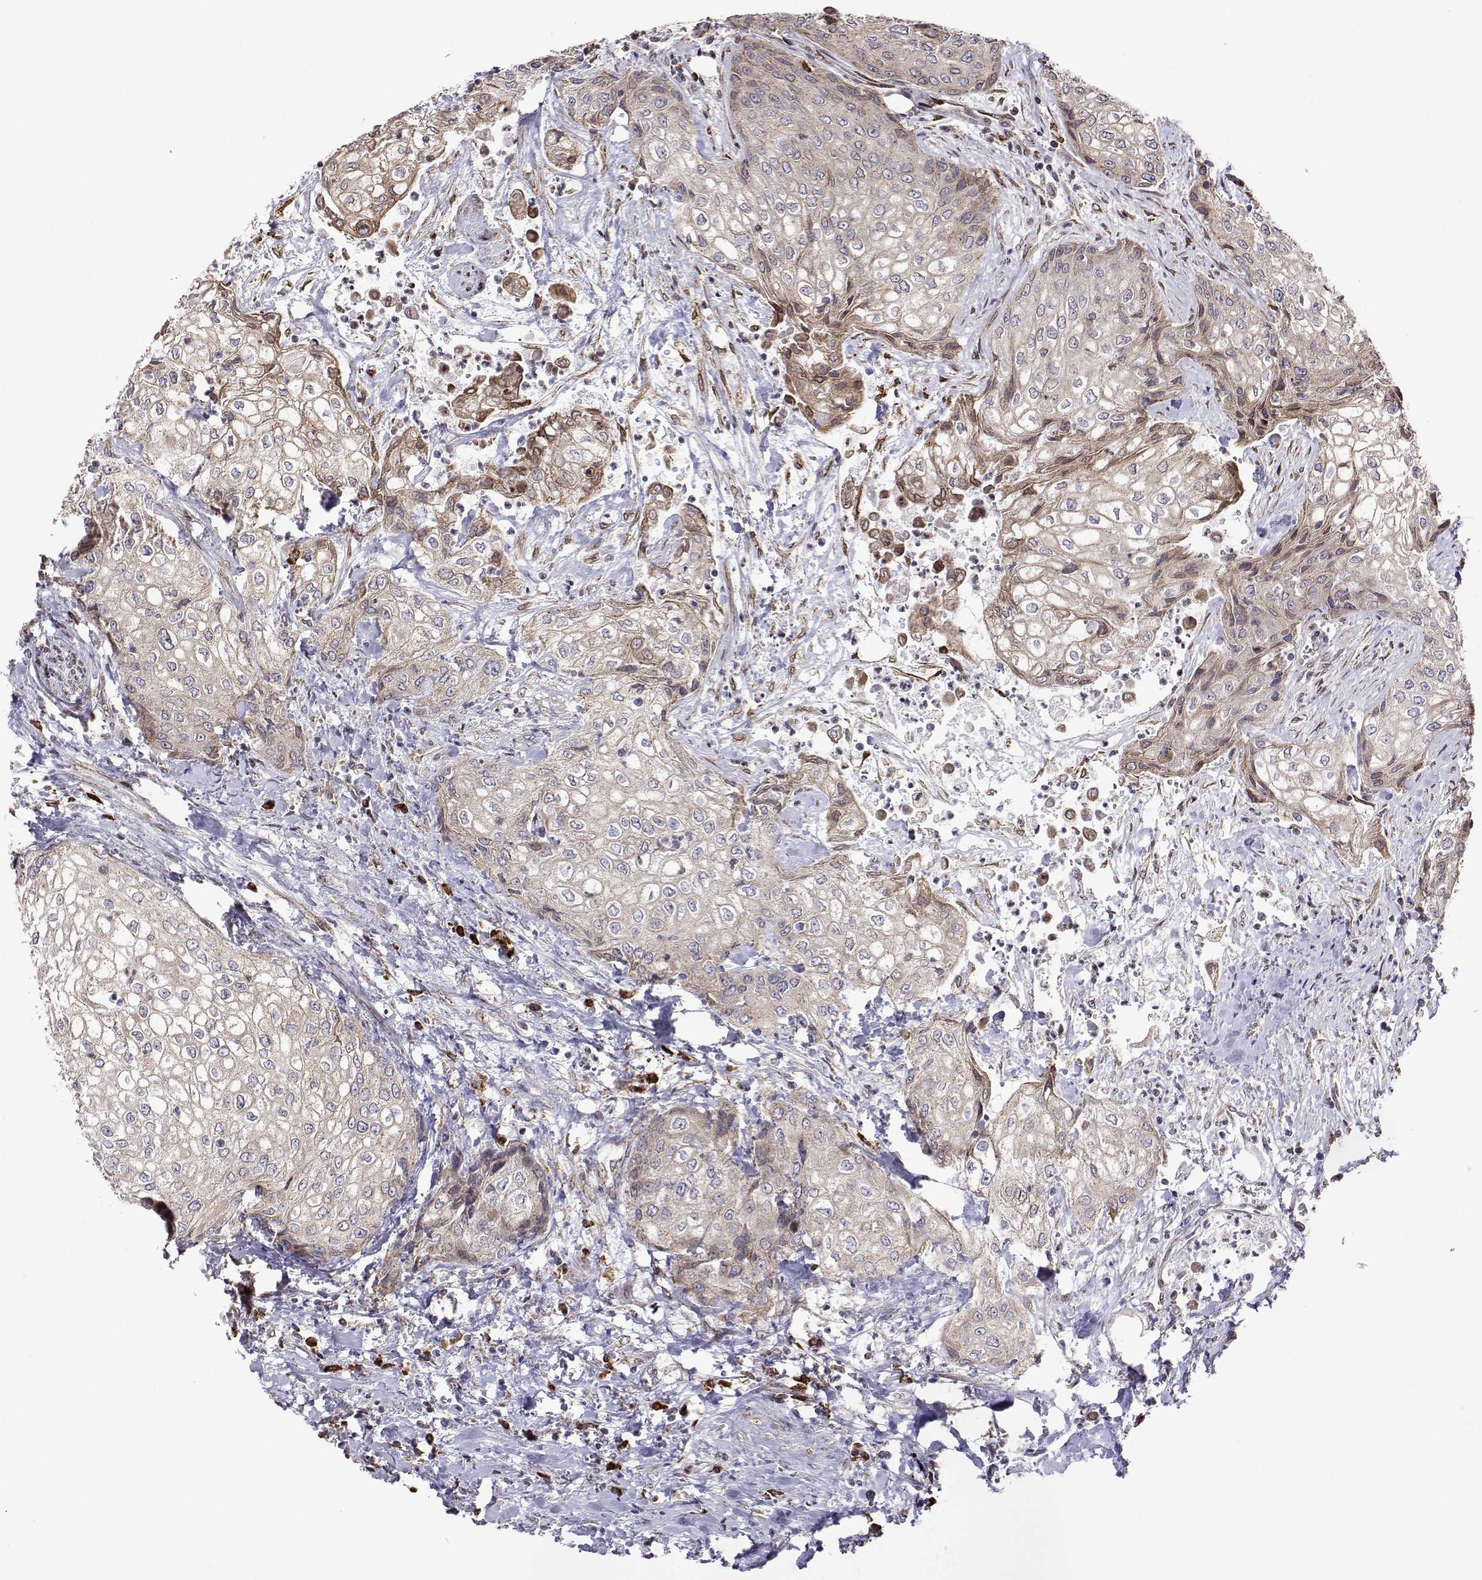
{"staining": {"intensity": "weak", "quantity": "<25%", "location": "cytoplasmic/membranous"}, "tissue": "urothelial cancer", "cell_type": "Tumor cells", "image_type": "cancer", "snomed": [{"axis": "morphology", "description": "Urothelial carcinoma, High grade"}, {"axis": "topography", "description": "Urinary bladder"}], "caption": "Tumor cells are negative for brown protein staining in urothelial cancer. (DAB immunohistochemistry (IHC) visualized using brightfield microscopy, high magnification).", "gene": "PGRMC2", "patient": {"sex": "male", "age": 62}}